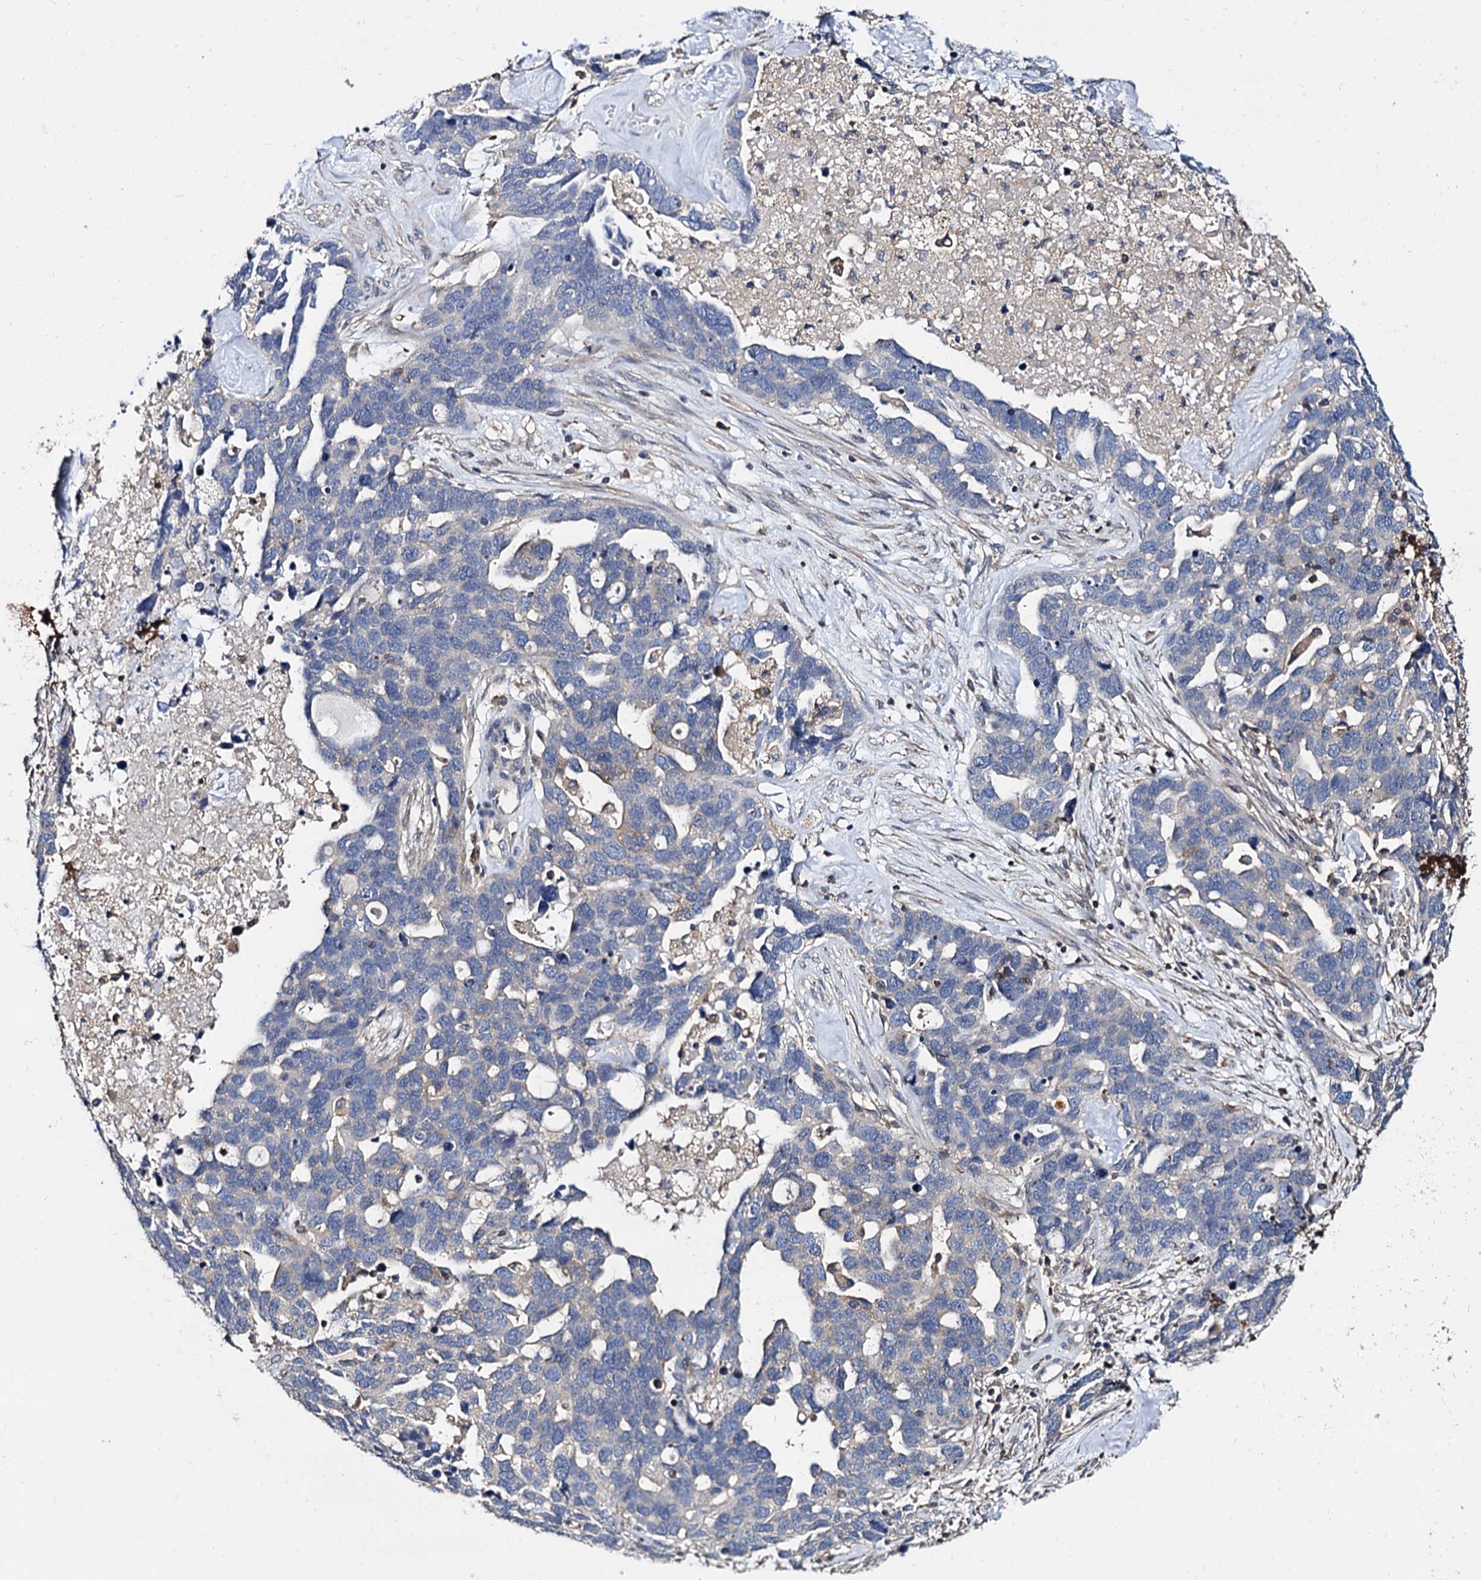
{"staining": {"intensity": "weak", "quantity": "<25%", "location": "cytoplasmic/membranous"}, "tissue": "ovarian cancer", "cell_type": "Tumor cells", "image_type": "cancer", "snomed": [{"axis": "morphology", "description": "Cystadenocarcinoma, serous, NOS"}, {"axis": "topography", "description": "Ovary"}], "caption": "Ovarian serous cystadenocarcinoma was stained to show a protein in brown. There is no significant expression in tumor cells.", "gene": "ANKRD13A", "patient": {"sex": "female", "age": 54}}